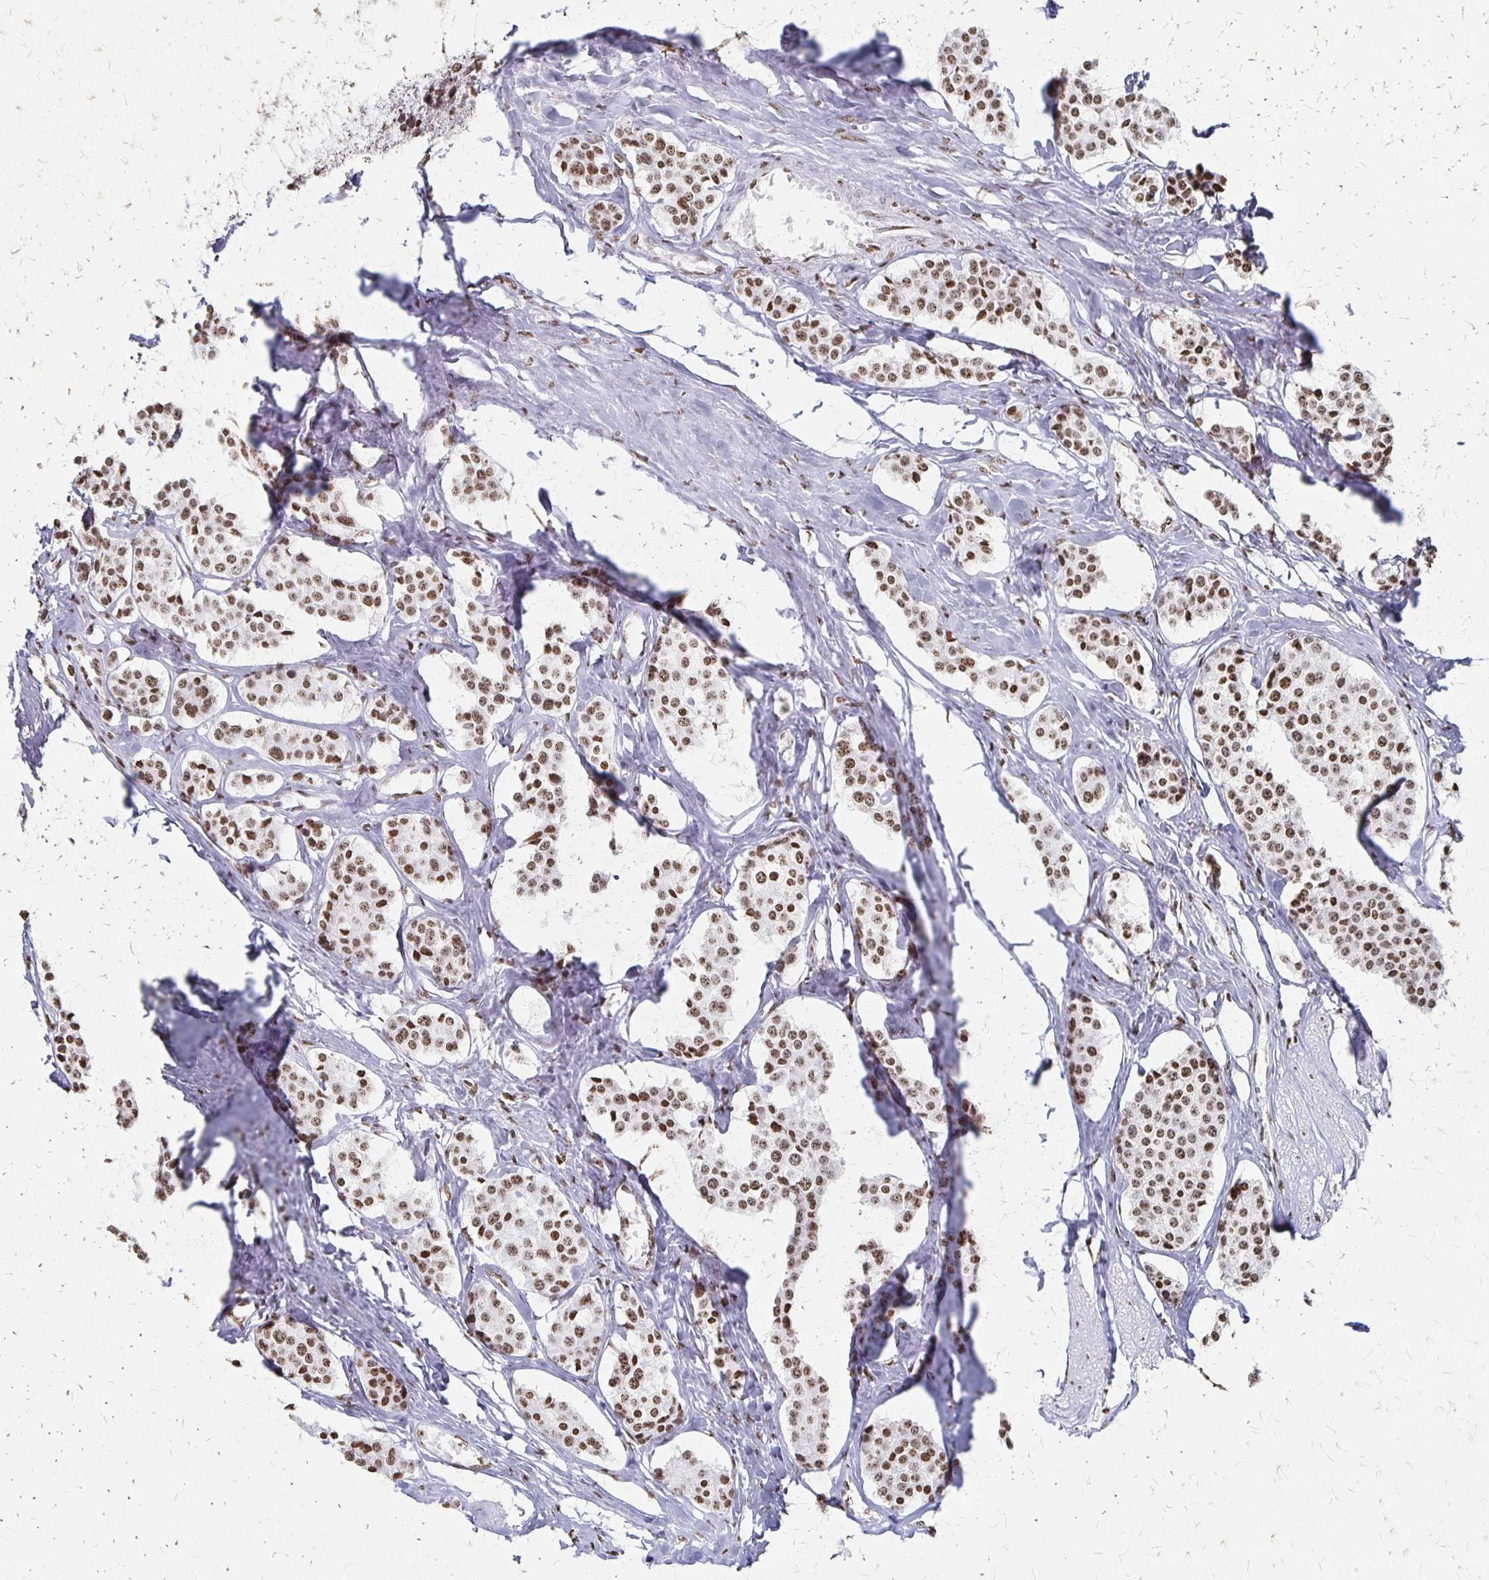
{"staining": {"intensity": "moderate", "quantity": ">75%", "location": "nuclear"}, "tissue": "carcinoid", "cell_type": "Tumor cells", "image_type": "cancer", "snomed": [{"axis": "morphology", "description": "Carcinoid, malignant, NOS"}, {"axis": "topography", "description": "Small intestine"}], "caption": "Human carcinoid stained with a brown dye demonstrates moderate nuclear positive staining in approximately >75% of tumor cells.", "gene": "ZNF280C", "patient": {"sex": "male", "age": 60}}